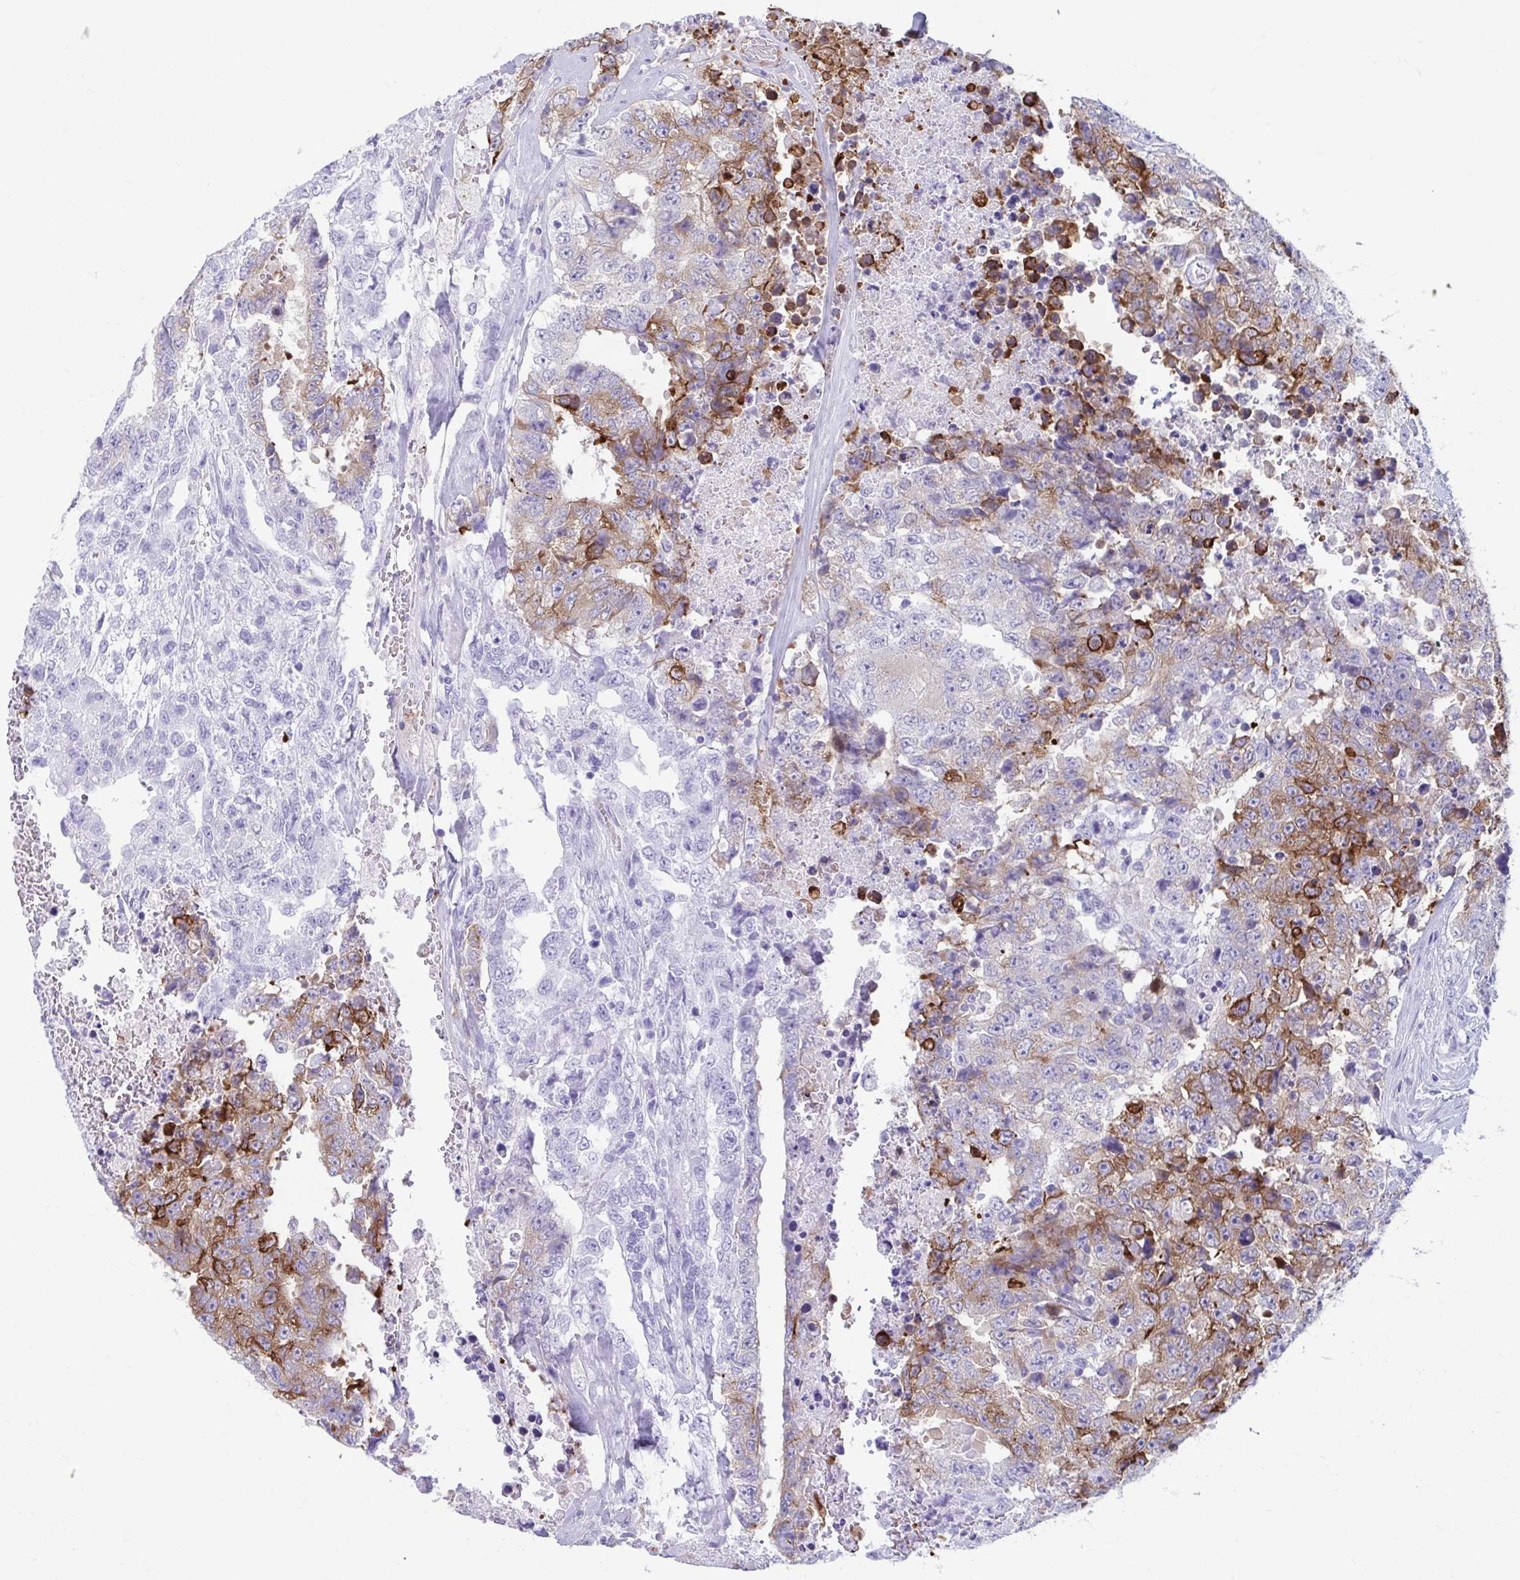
{"staining": {"intensity": "moderate", "quantity": "25%-75%", "location": "cytoplasmic/membranous"}, "tissue": "testis cancer", "cell_type": "Tumor cells", "image_type": "cancer", "snomed": [{"axis": "morphology", "description": "Carcinoma, Embryonal, NOS"}, {"axis": "topography", "description": "Testis"}], "caption": "This is an image of immunohistochemistry (IHC) staining of testis cancer (embryonal carcinoma), which shows moderate positivity in the cytoplasmic/membranous of tumor cells.", "gene": "TCEAL3", "patient": {"sex": "male", "age": 24}}